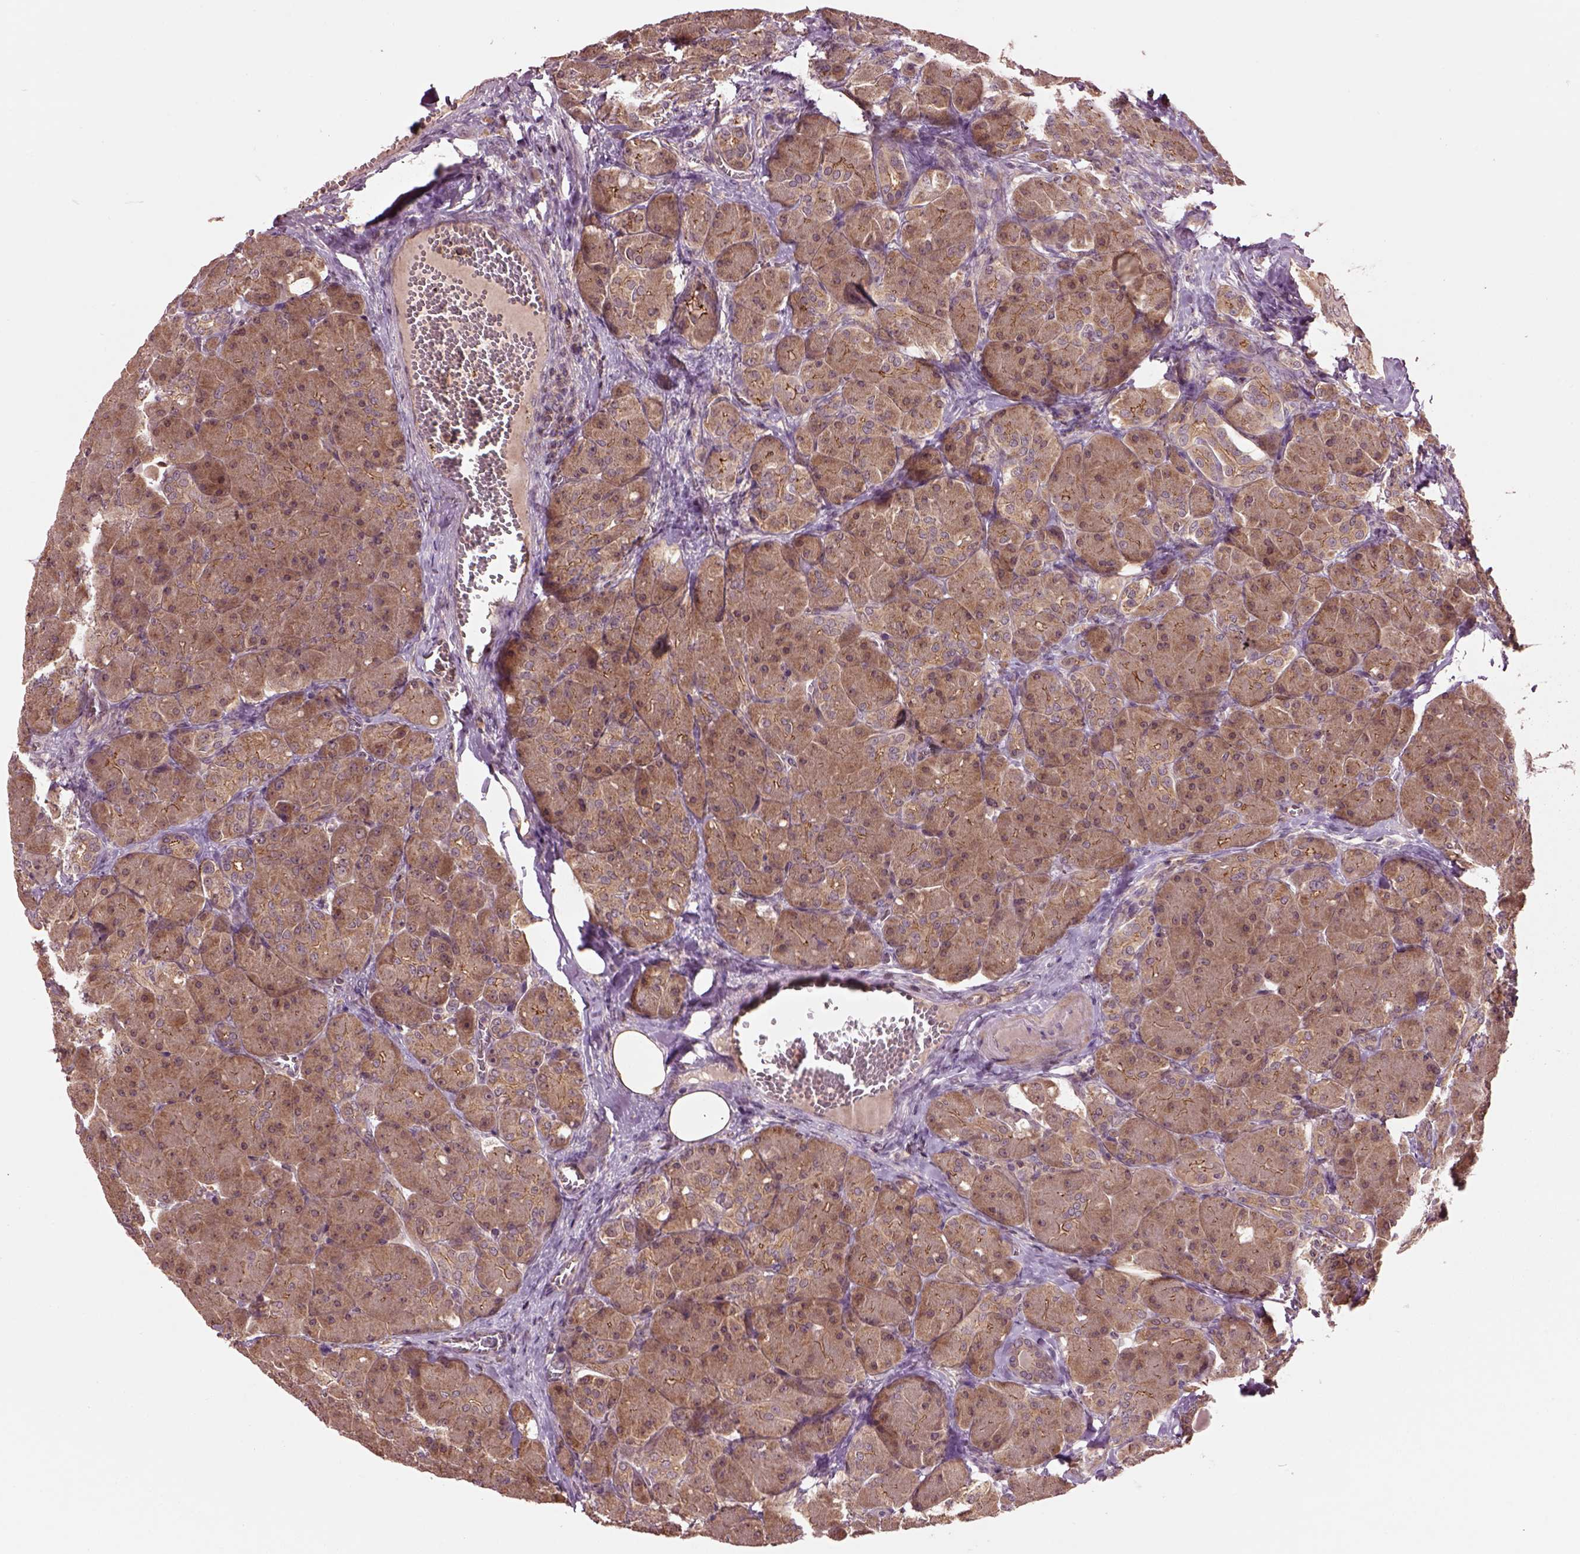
{"staining": {"intensity": "moderate", "quantity": ">75%", "location": "cytoplasmic/membranous"}, "tissue": "pancreas", "cell_type": "Exocrine glandular cells", "image_type": "normal", "snomed": [{"axis": "morphology", "description": "Normal tissue, NOS"}, {"axis": "topography", "description": "Pancreas"}], "caption": "IHC of benign human pancreas shows medium levels of moderate cytoplasmic/membranous staining in about >75% of exocrine glandular cells. The staining was performed using DAB (3,3'-diaminobenzidine) to visualize the protein expression in brown, while the nuclei were stained in blue with hematoxylin (Magnification: 20x).", "gene": "MTHFS", "patient": {"sex": "male", "age": 55}}